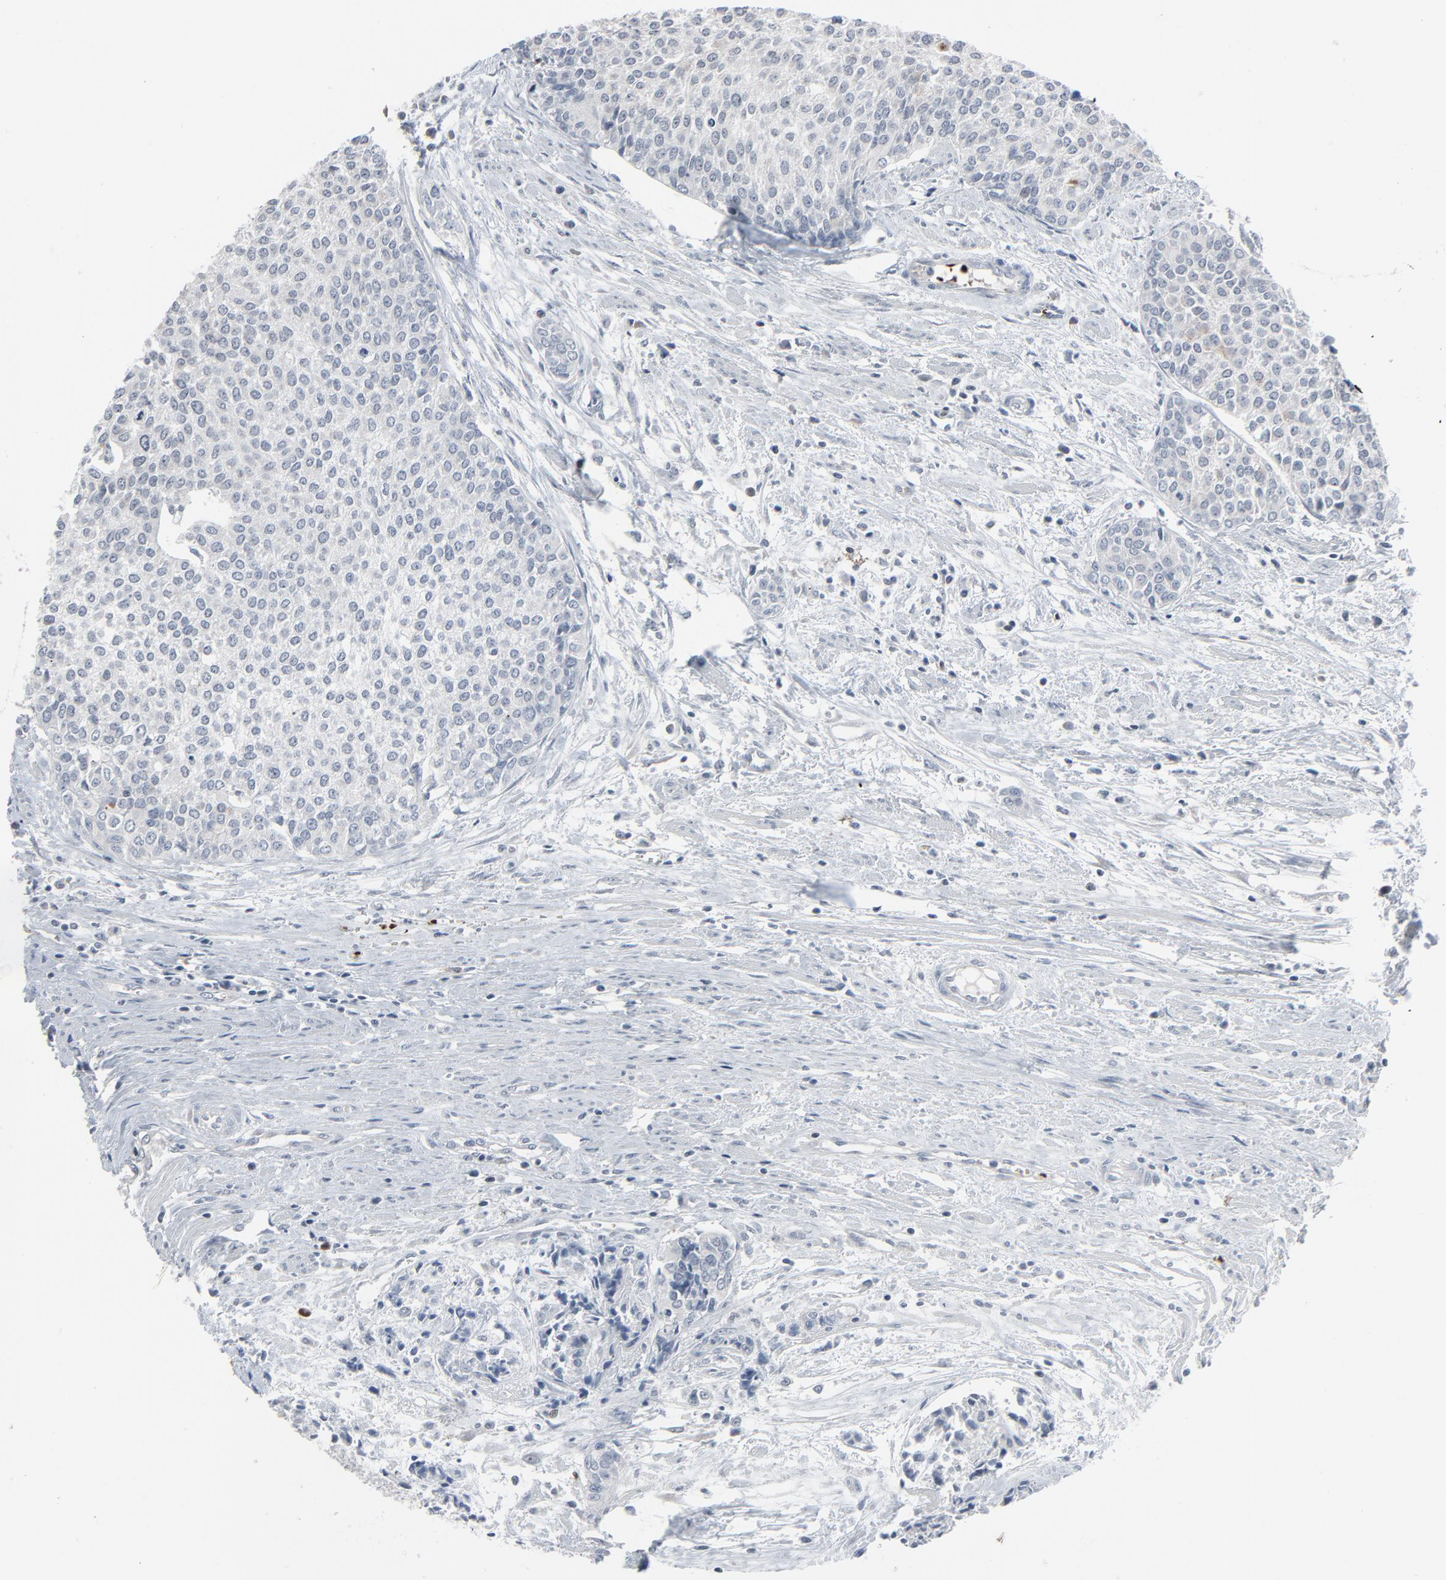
{"staining": {"intensity": "negative", "quantity": "none", "location": "none"}, "tissue": "urothelial cancer", "cell_type": "Tumor cells", "image_type": "cancer", "snomed": [{"axis": "morphology", "description": "Urothelial carcinoma, Low grade"}, {"axis": "topography", "description": "Urinary bladder"}], "caption": "Immunohistochemistry (IHC) of human urothelial cancer reveals no expression in tumor cells.", "gene": "SAGE1", "patient": {"sex": "female", "age": 73}}